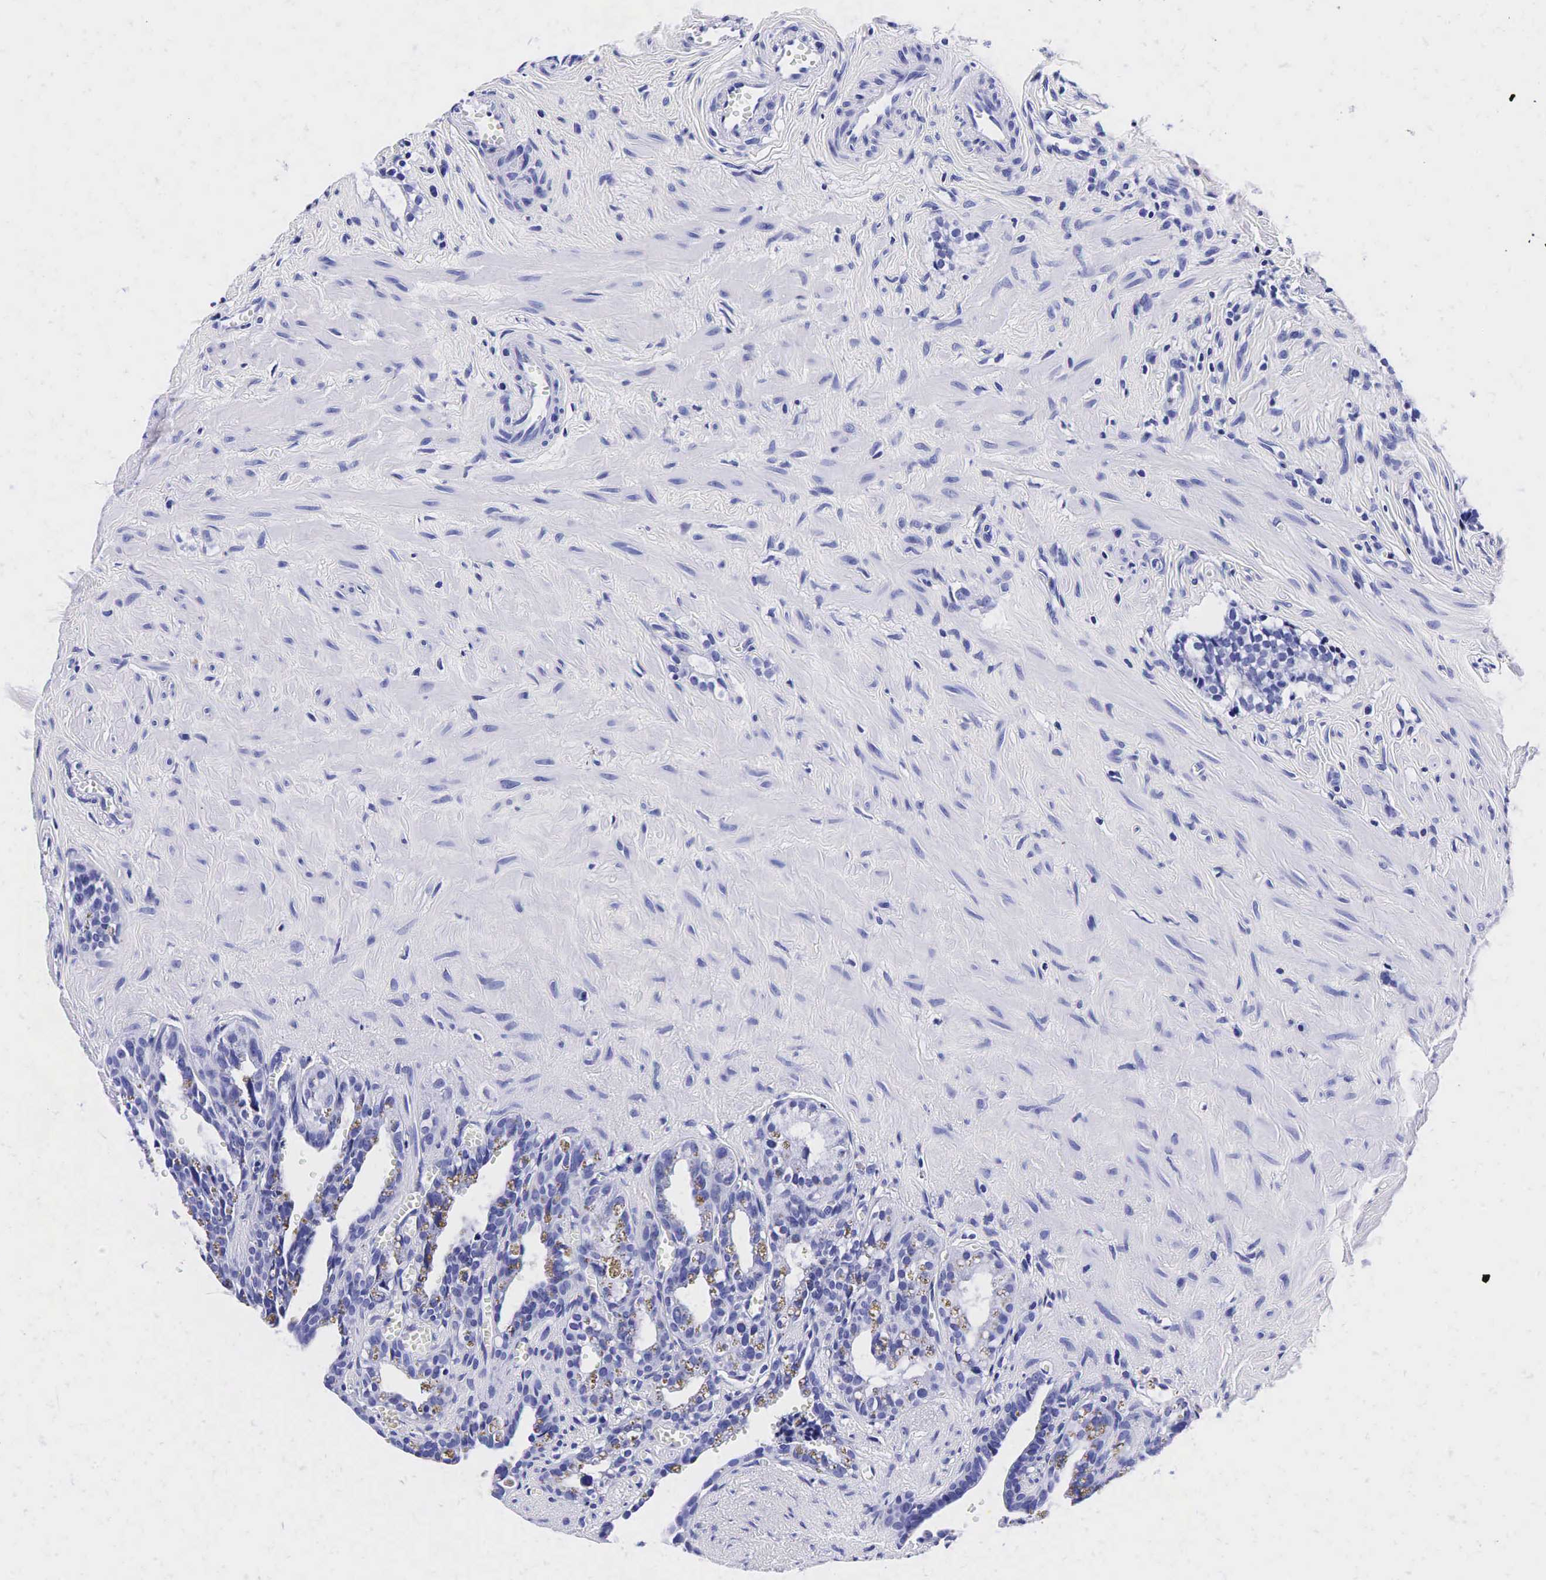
{"staining": {"intensity": "negative", "quantity": "none", "location": "none"}, "tissue": "seminal vesicle", "cell_type": "Glandular cells", "image_type": "normal", "snomed": [{"axis": "morphology", "description": "Normal tissue, NOS"}, {"axis": "topography", "description": "Seminal veicle"}], "caption": "A high-resolution histopathology image shows IHC staining of benign seminal vesicle, which displays no significant positivity in glandular cells.", "gene": "KLK3", "patient": {"sex": "male", "age": 60}}